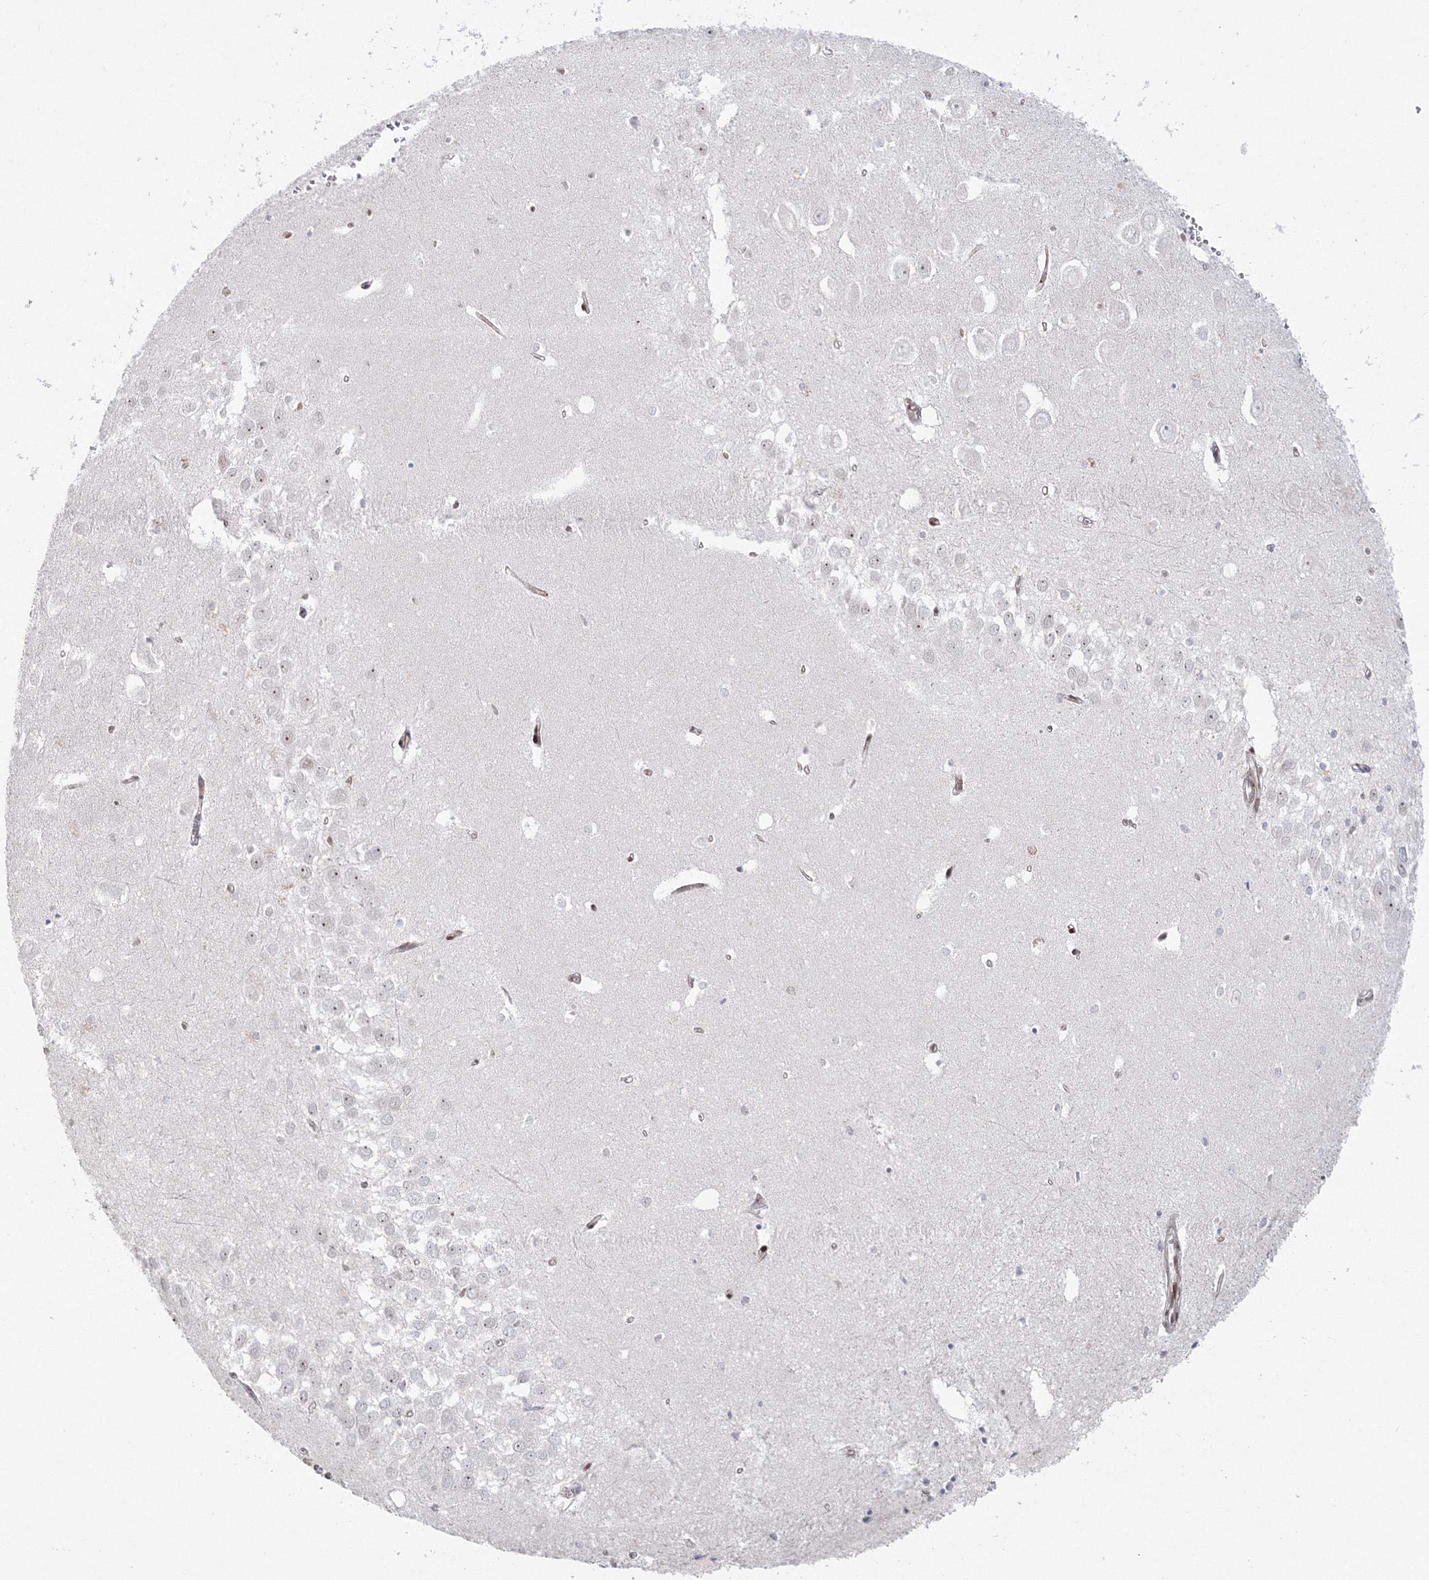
{"staining": {"intensity": "moderate", "quantity": "<25%", "location": "nuclear"}, "tissue": "hippocampus", "cell_type": "Glial cells", "image_type": "normal", "snomed": [{"axis": "morphology", "description": "Normal tissue, NOS"}, {"axis": "topography", "description": "Hippocampus"}], "caption": "A micrograph of human hippocampus stained for a protein demonstrates moderate nuclear brown staining in glial cells. The staining was performed using DAB (3,3'-diaminobenzidine), with brown indicating positive protein expression. Nuclei are stained blue with hematoxylin.", "gene": "LIG1", "patient": {"sex": "female", "age": 64}}